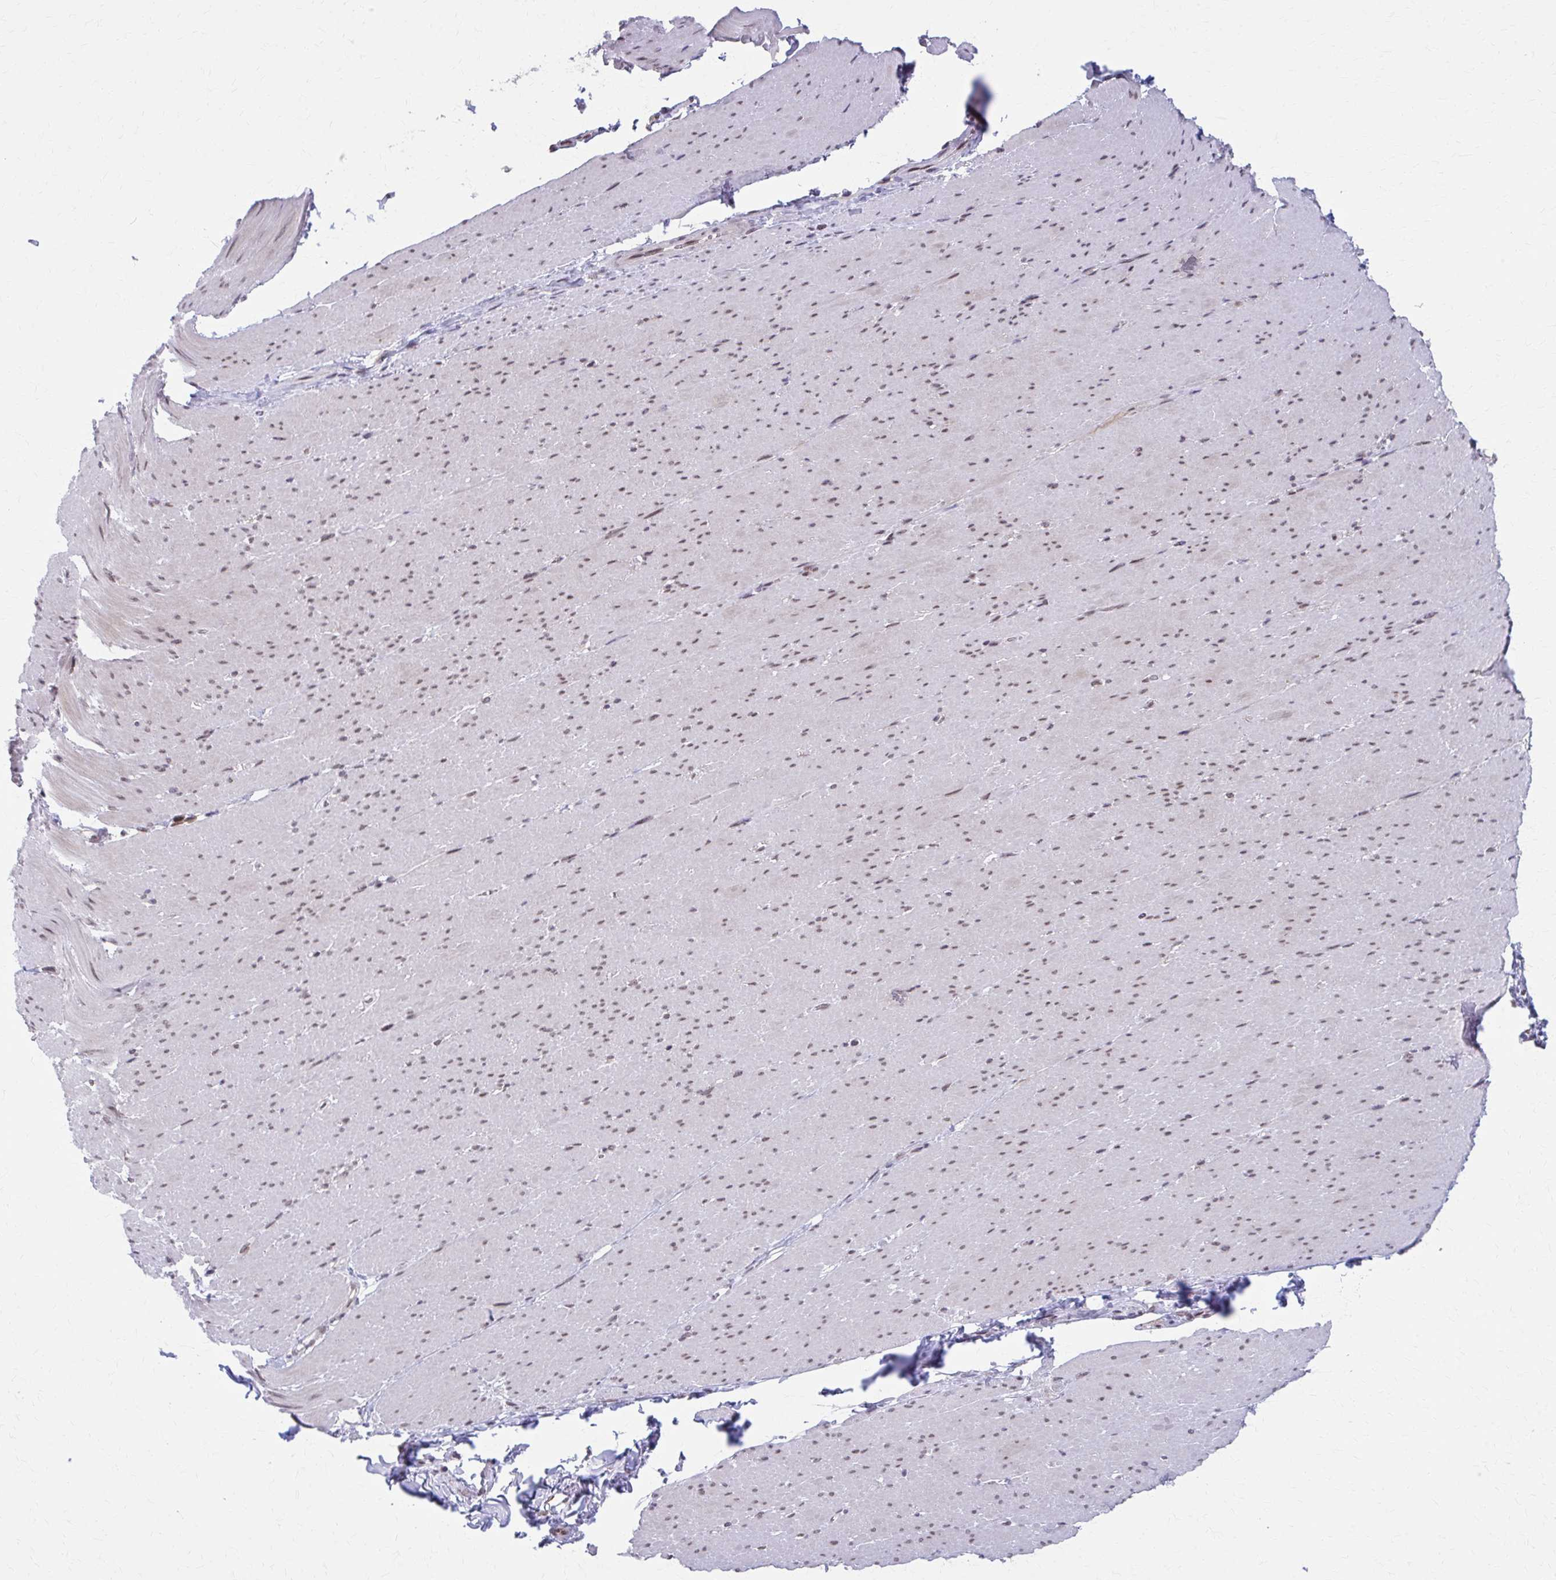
{"staining": {"intensity": "weak", "quantity": "25%-75%", "location": "nuclear"}, "tissue": "smooth muscle", "cell_type": "Smooth muscle cells", "image_type": "normal", "snomed": [{"axis": "morphology", "description": "Normal tissue, NOS"}, {"axis": "topography", "description": "Smooth muscle"}, {"axis": "topography", "description": "Rectum"}], "caption": "Immunohistochemical staining of benign smooth muscle exhibits weak nuclear protein expression in about 25%-75% of smooth muscle cells.", "gene": "SETBP1", "patient": {"sex": "male", "age": 53}}